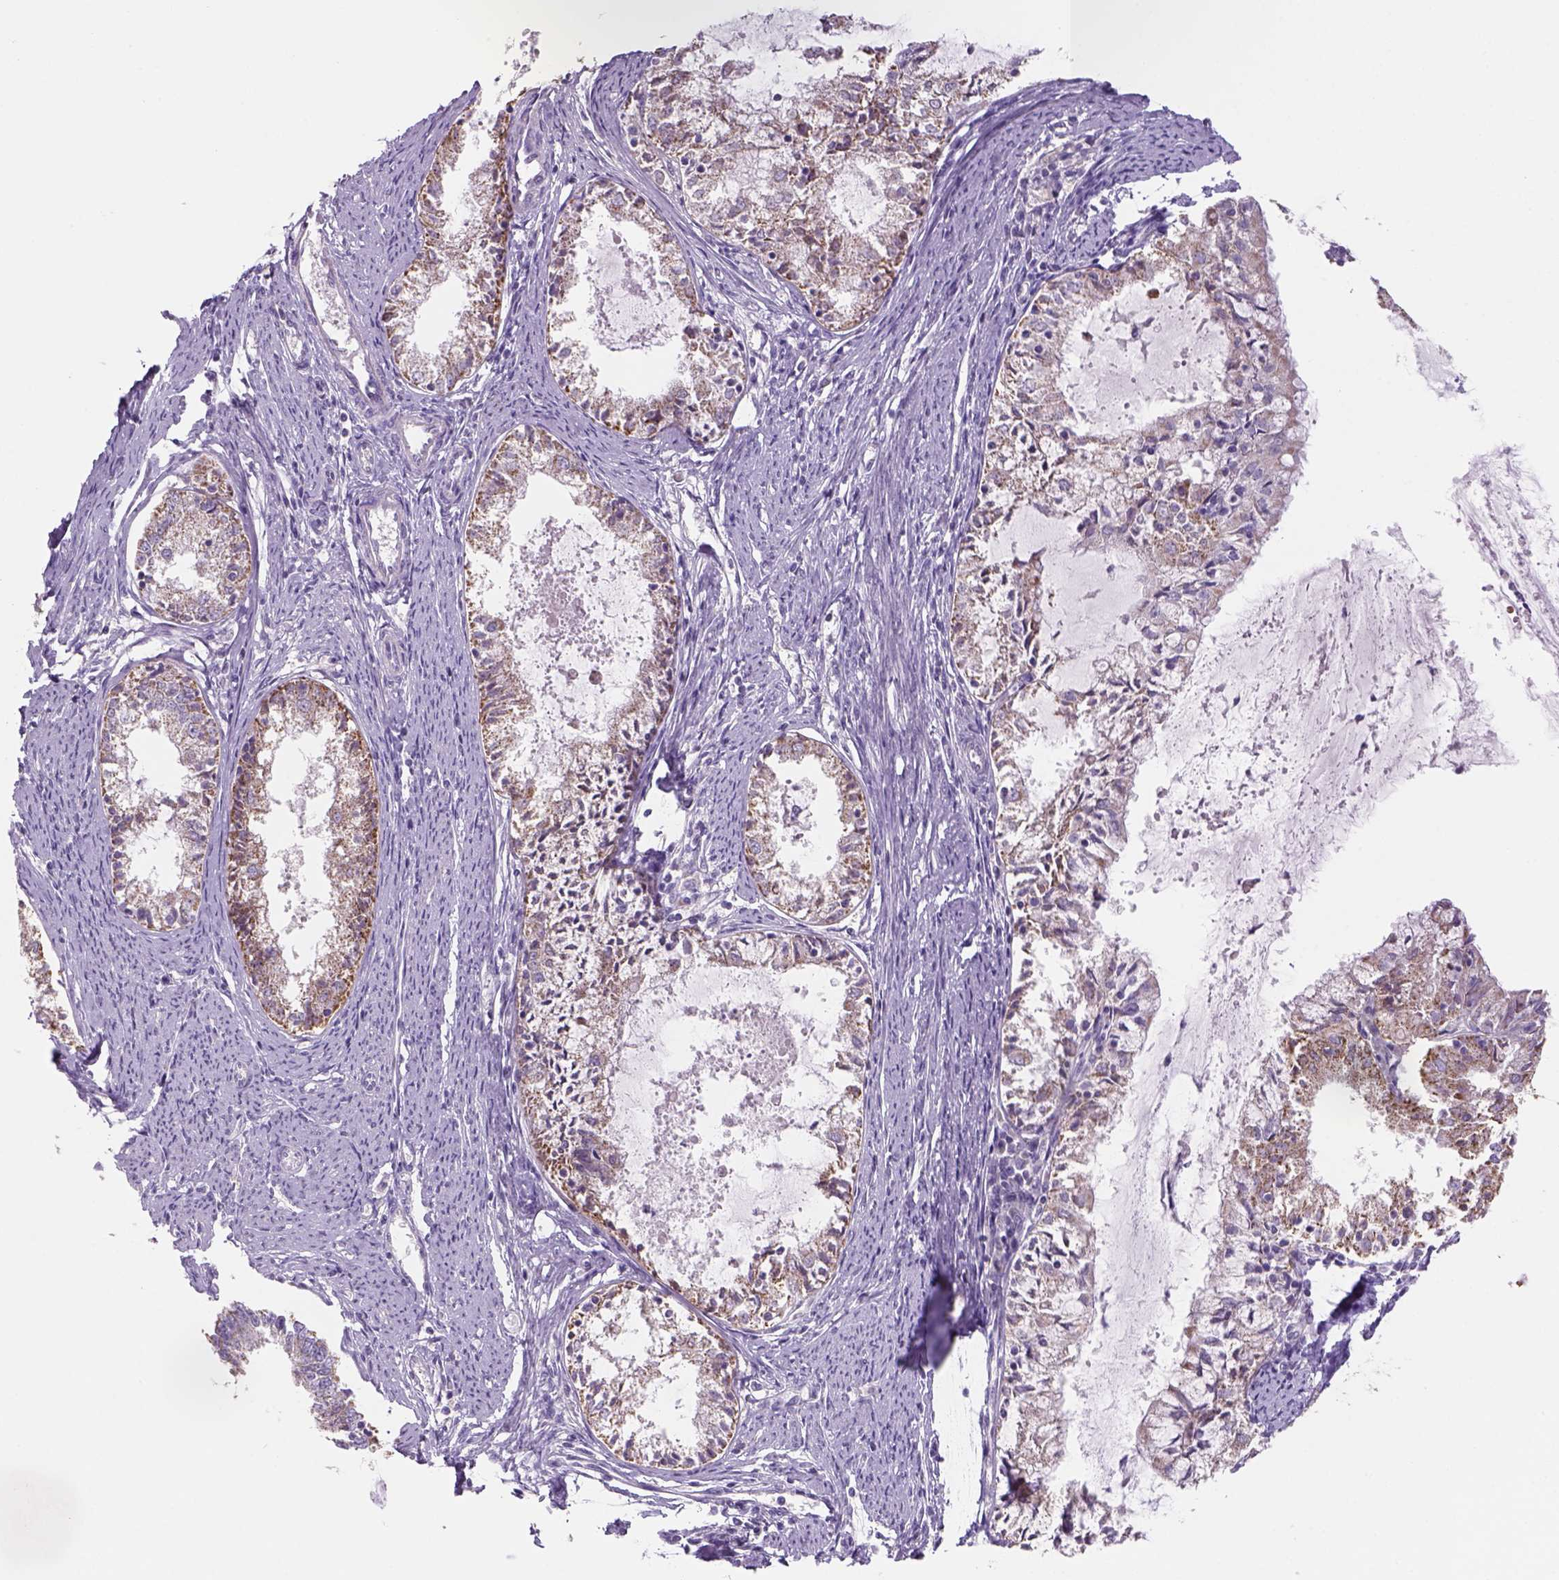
{"staining": {"intensity": "moderate", "quantity": "<25%", "location": "cytoplasmic/membranous"}, "tissue": "endometrial cancer", "cell_type": "Tumor cells", "image_type": "cancer", "snomed": [{"axis": "morphology", "description": "Adenocarcinoma, NOS"}, {"axis": "topography", "description": "Endometrium"}], "caption": "Immunohistochemistry of human endometrial cancer (adenocarcinoma) reveals low levels of moderate cytoplasmic/membranous positivity in approximately <25% of tumor cells.", "gene": "ADGRV1", "patient": {"sex": "female", "age": 57}}